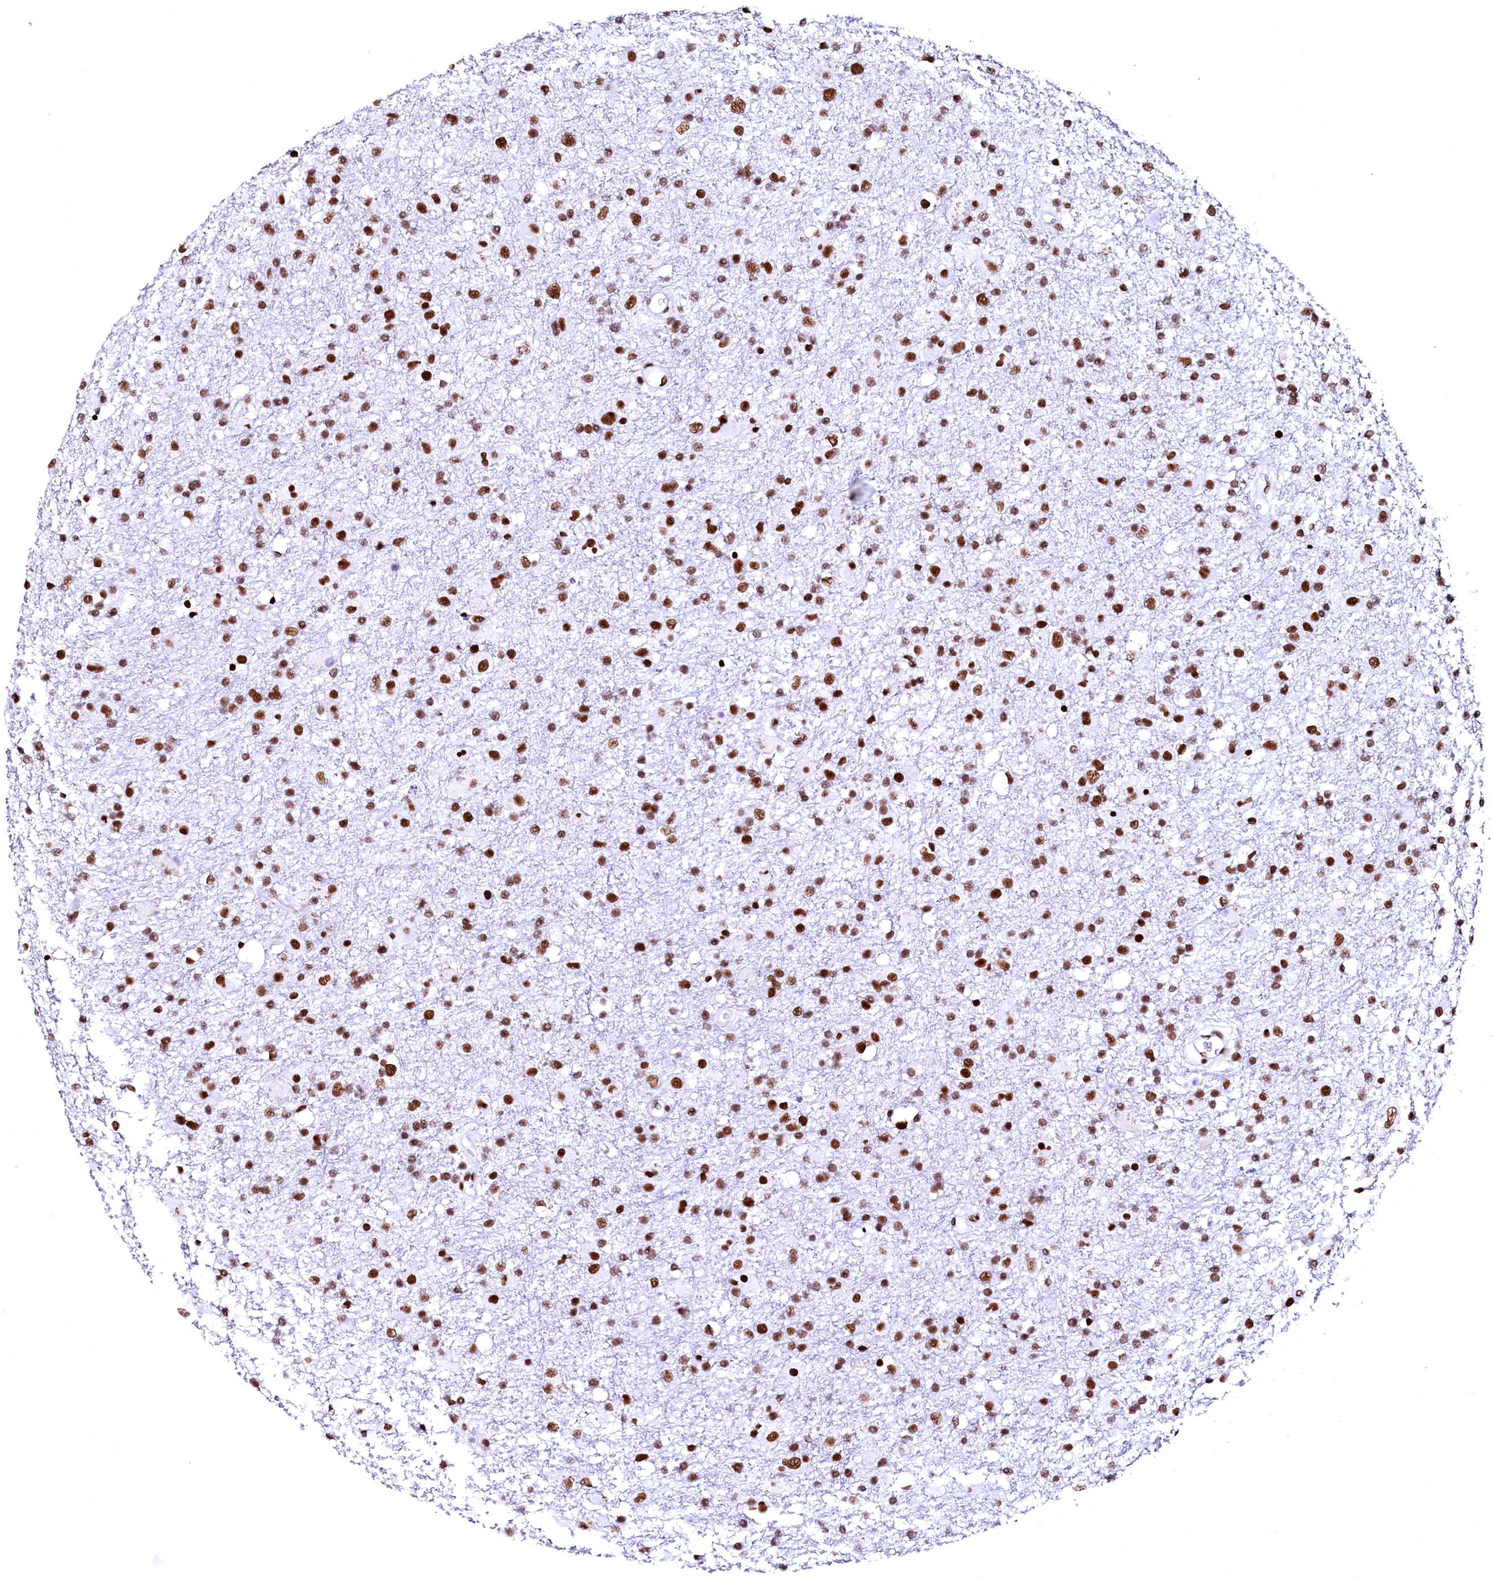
{"staining": {"intensity": "strong", "quantity": ">75%", "location": "nuclear"}, "tissue": "glioma", "cell_type": "Tumor cells", "image_type": "cancer", "snomed": [{"axis": "morphology", "description": "Glioma, malignant, Low grade"}, {"axis": "topography", "description": "Brain"}], "caption": "Immunohistochemistry (IHC) photomicrograph of neoplastic tissue: low-grade glioma (malignant) stained using immunohistochemistry (IHC) exhibits high levels of strong protein expression localized specifically in the nuclear of tumor cells, appearing as a nuclear brown color.", "gene": "CPSF6", "patient": {"sex": "male", "age": 65}}